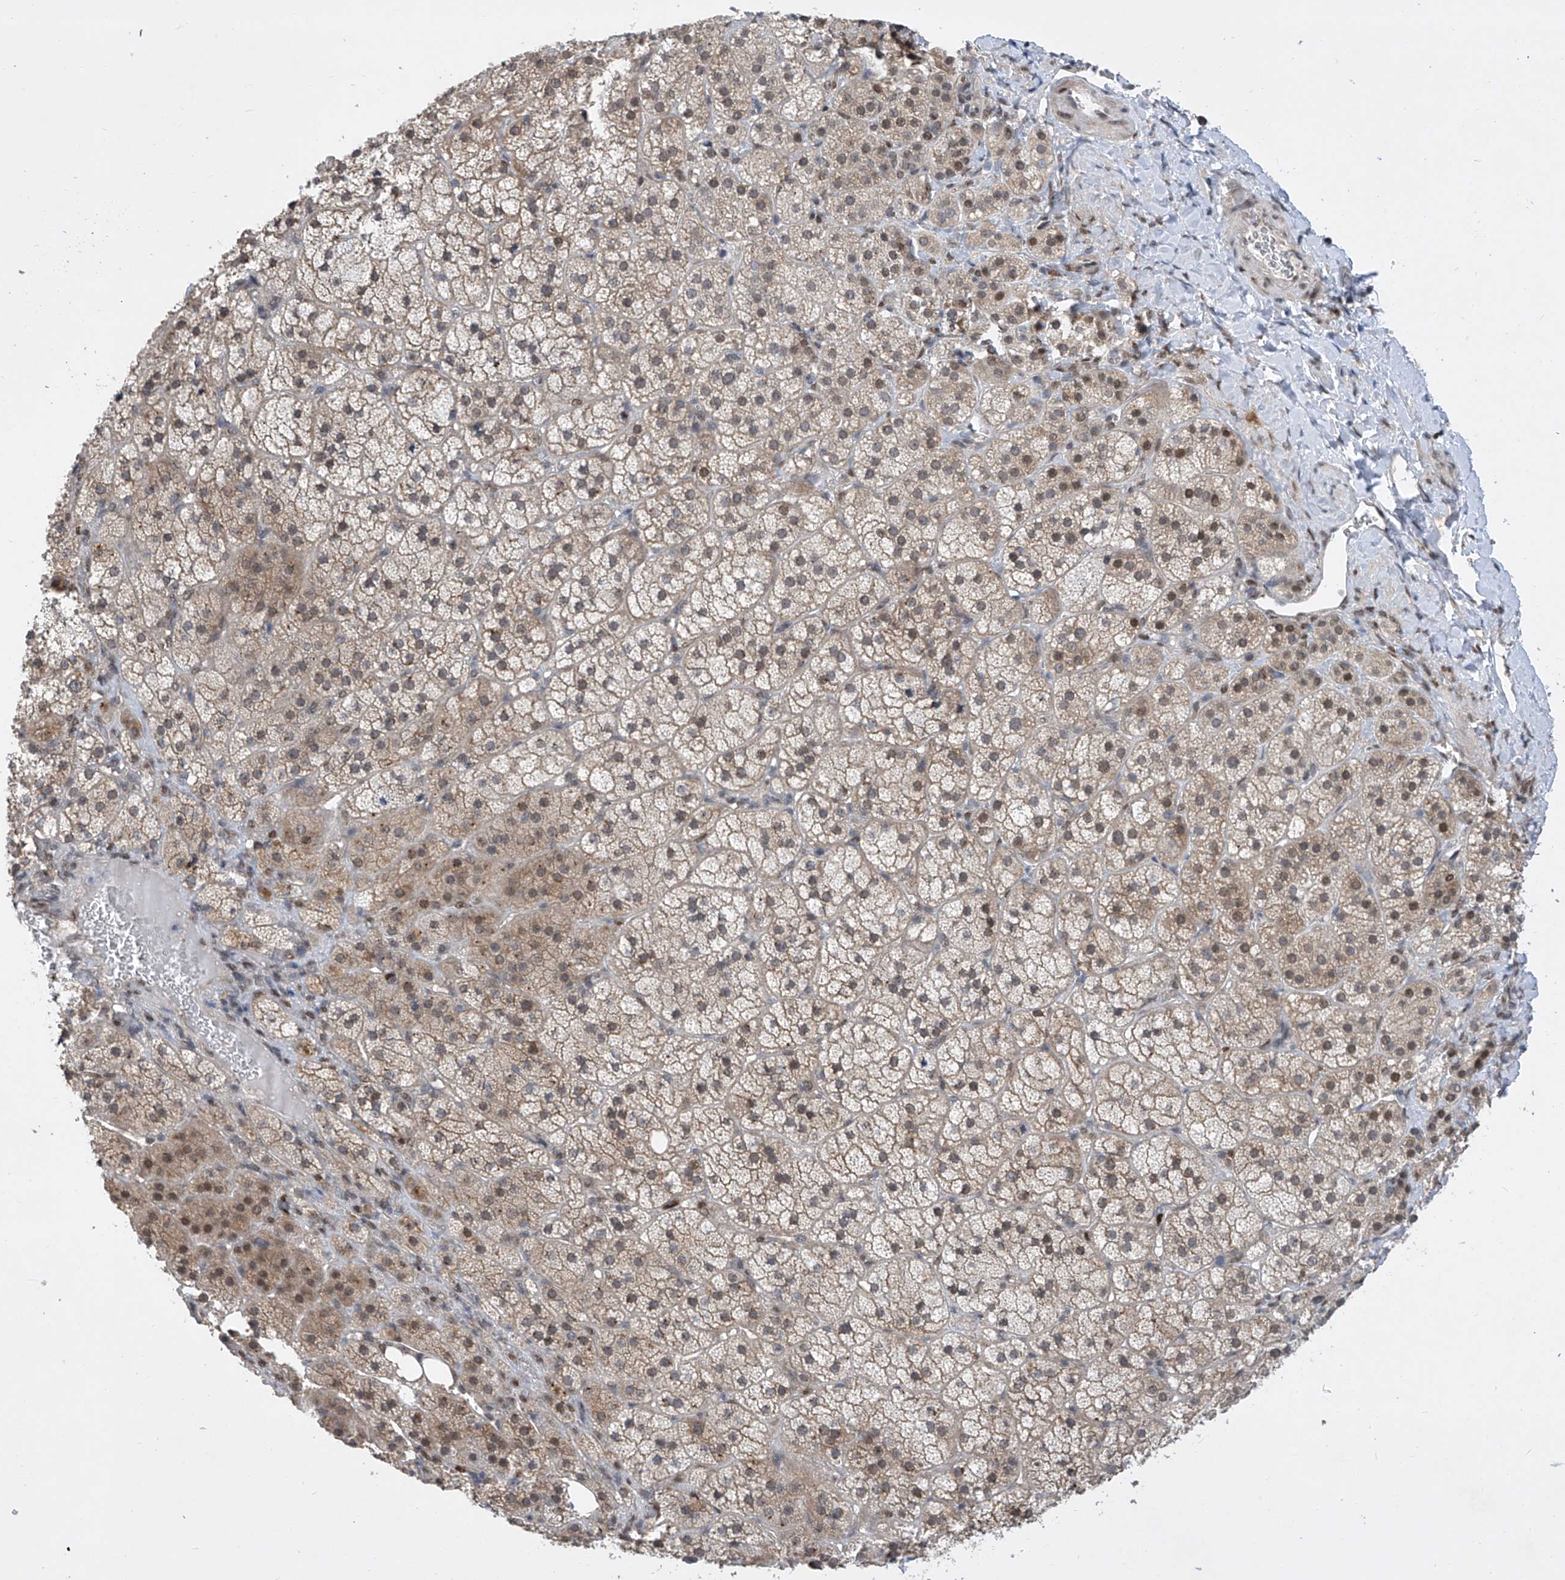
{"staining": {"intensity": "moderate", "quantity": "25%-75%", "location": "cytoplasmic/membranous,nuclear"}, "tissue": "adrenal gland", "cell_type": "Glandular cells", "image_type": "normal", "snomed": [{"axis": "morphology", "description": "Normal tissue, NOS"}, {"axis": "topography", "description": "Adrenal gland"}], "caption": "High-magnification brightfield microscopy of benign adrenal gland stained with DAB (brown) and counterstained with hematoxylin (blue). glandular cells exhibit moderate cytoplasmic/membranous,nuclear staining is appreciated in about25%-75% of cells.", "gene": "CETN1", "patient": {"sex": "female", "age": 44}}